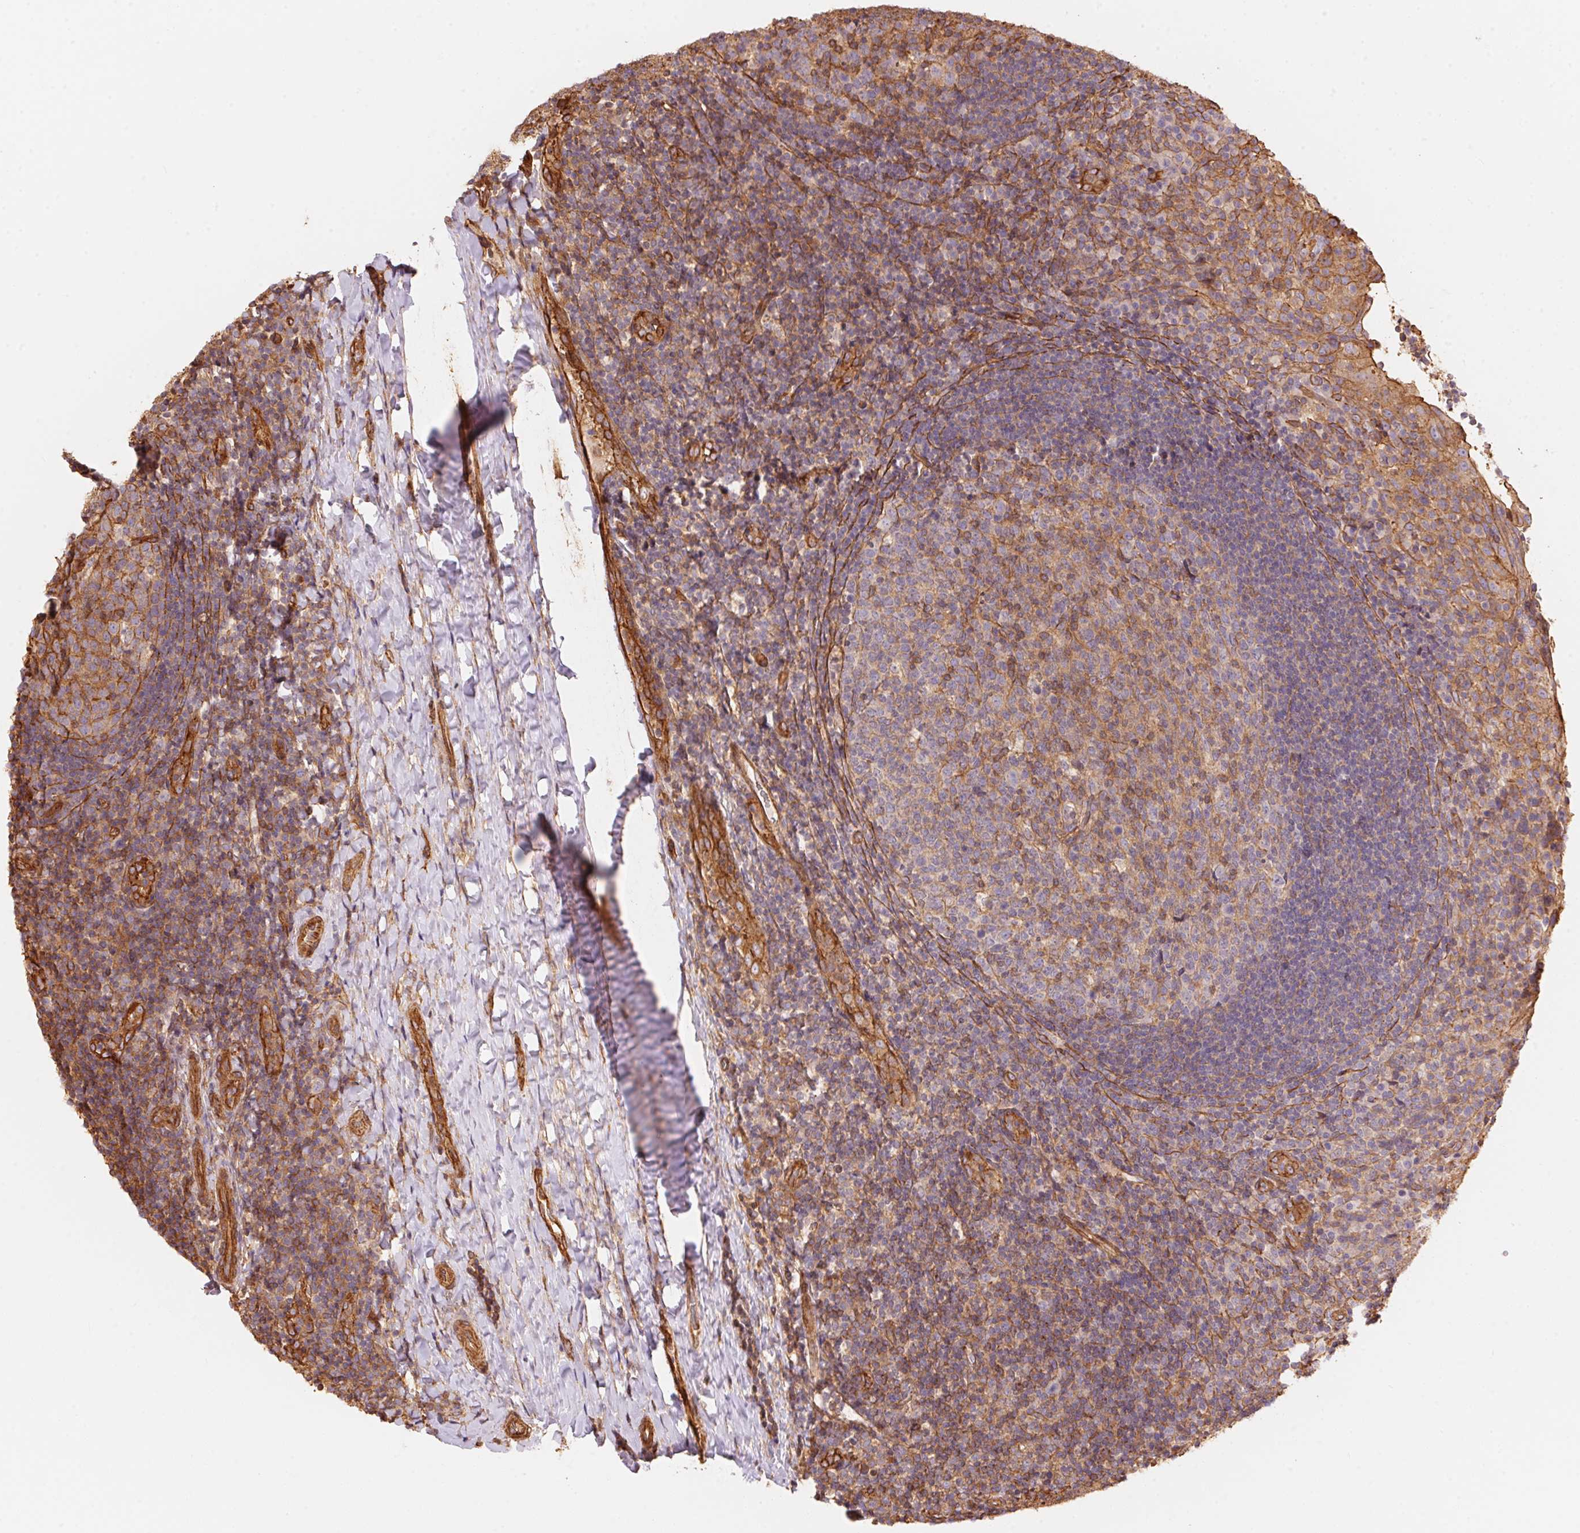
{"staining": {"intensity": "moderate", "quantity": "25%-75%", "location": "cytoplasmic/membranous"}, "tissue": "tonsil", "cell_type": "Germinal center cells", "image_type": "normal", "snomed": [{"axis": "morphology", "description": "Normal tissue, NOS"}, {"axis": "topography", "description": "Tonsil"}], "caption": "A high-resolution micrograph shows IHC staining of normal tonsil, which displays moderate cytoplasmic/membranous staining in about 25%-75% of germinal center cells. The protein is stained brown, and the nuclei are stained in blue (DAB IHC with brightfield microscopy, high magnification).", "gene": "FRAS1", "patient": {"sex": "female", "age": 10}}